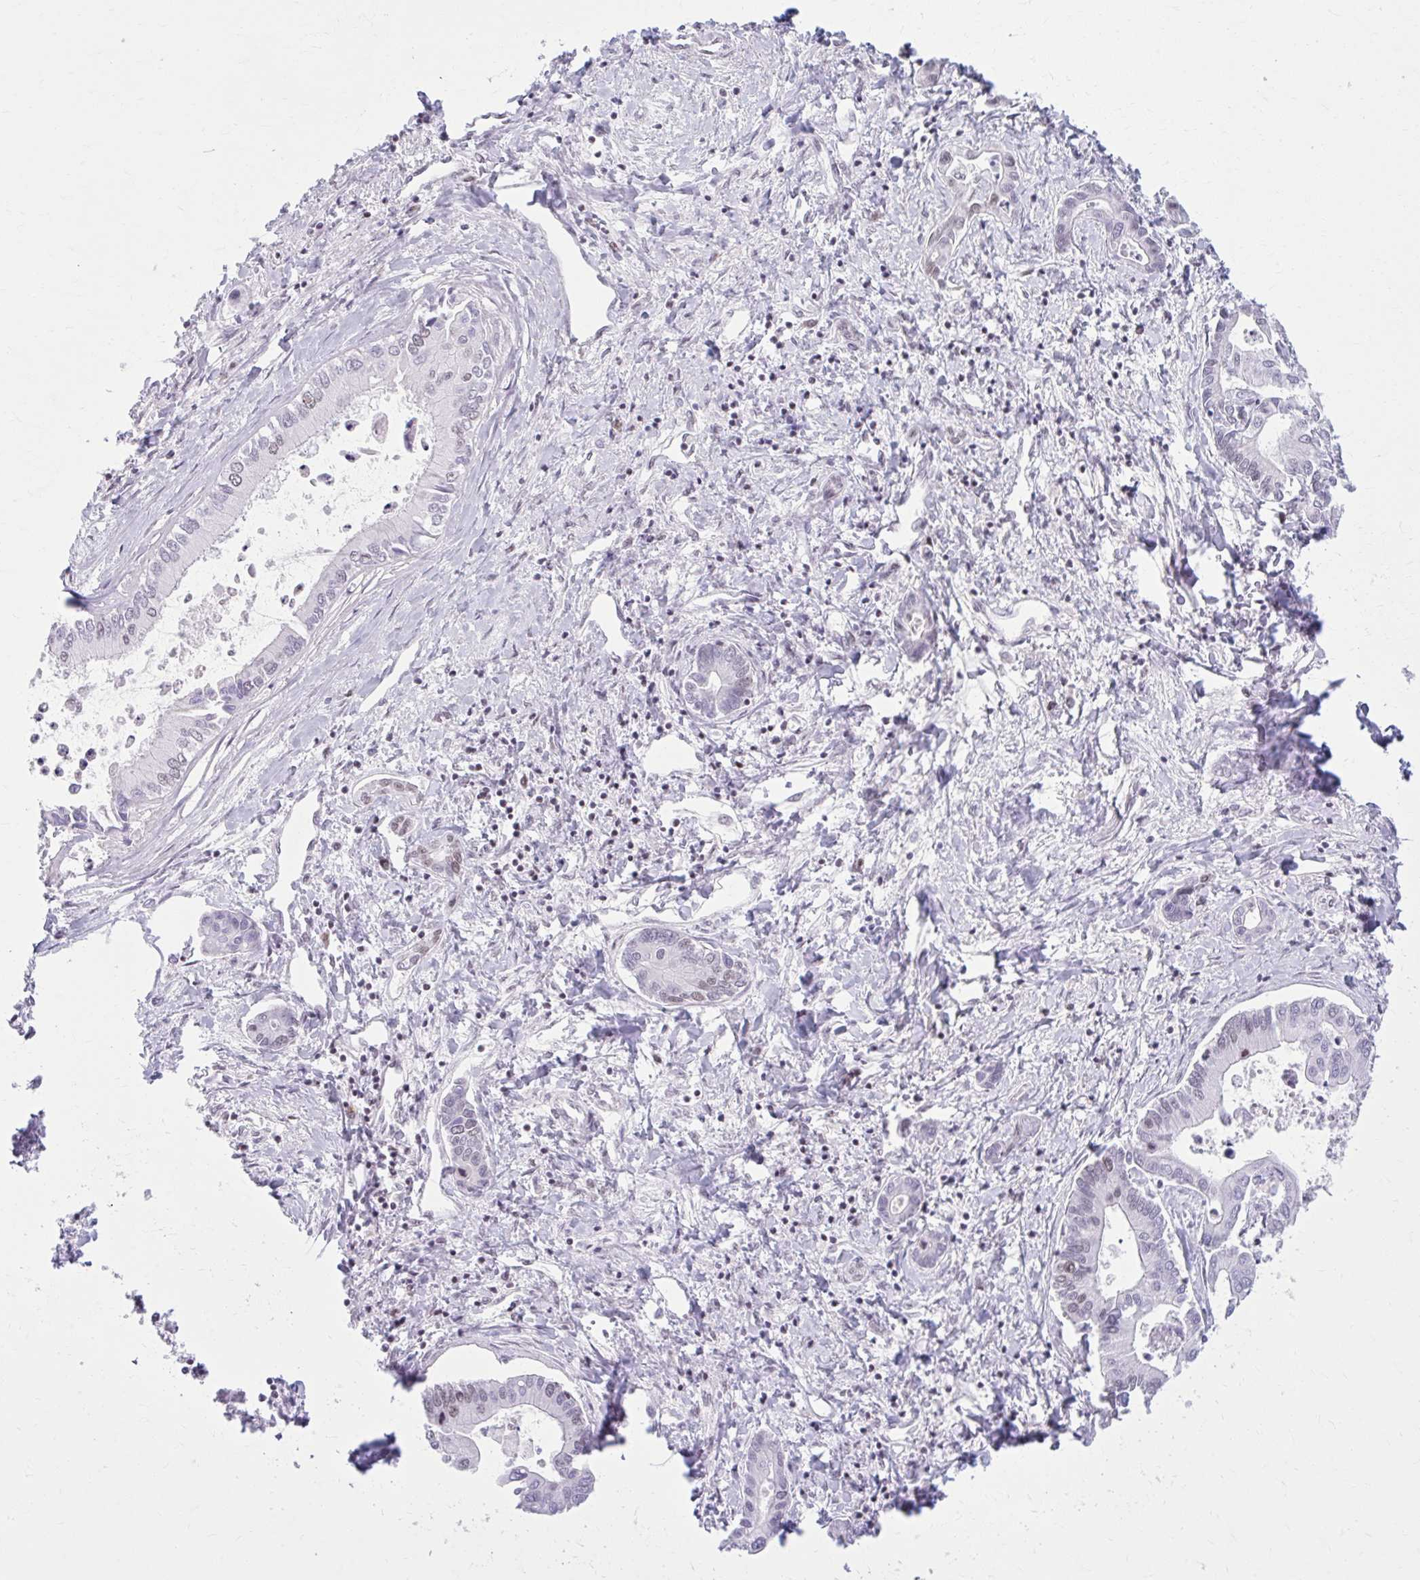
{"staining": {"intensity": "weak", "quantity": "<25%", "location": "nuclear"}, "tissue": "liver cancer", "cell_type": "Tumor cells", "image_type": "cancer", "snomed": [{"axis": "morphology", "description": "Cholangiocarcinoma"}, {"axis": "topography", "description": "Liver"}], "caption": "Tumor cells are negative for protein expression in human liver cancer (cholangiocarcinoma).", "gene": "PABIR1", "patient": {"sex": "male", "age": 66}}